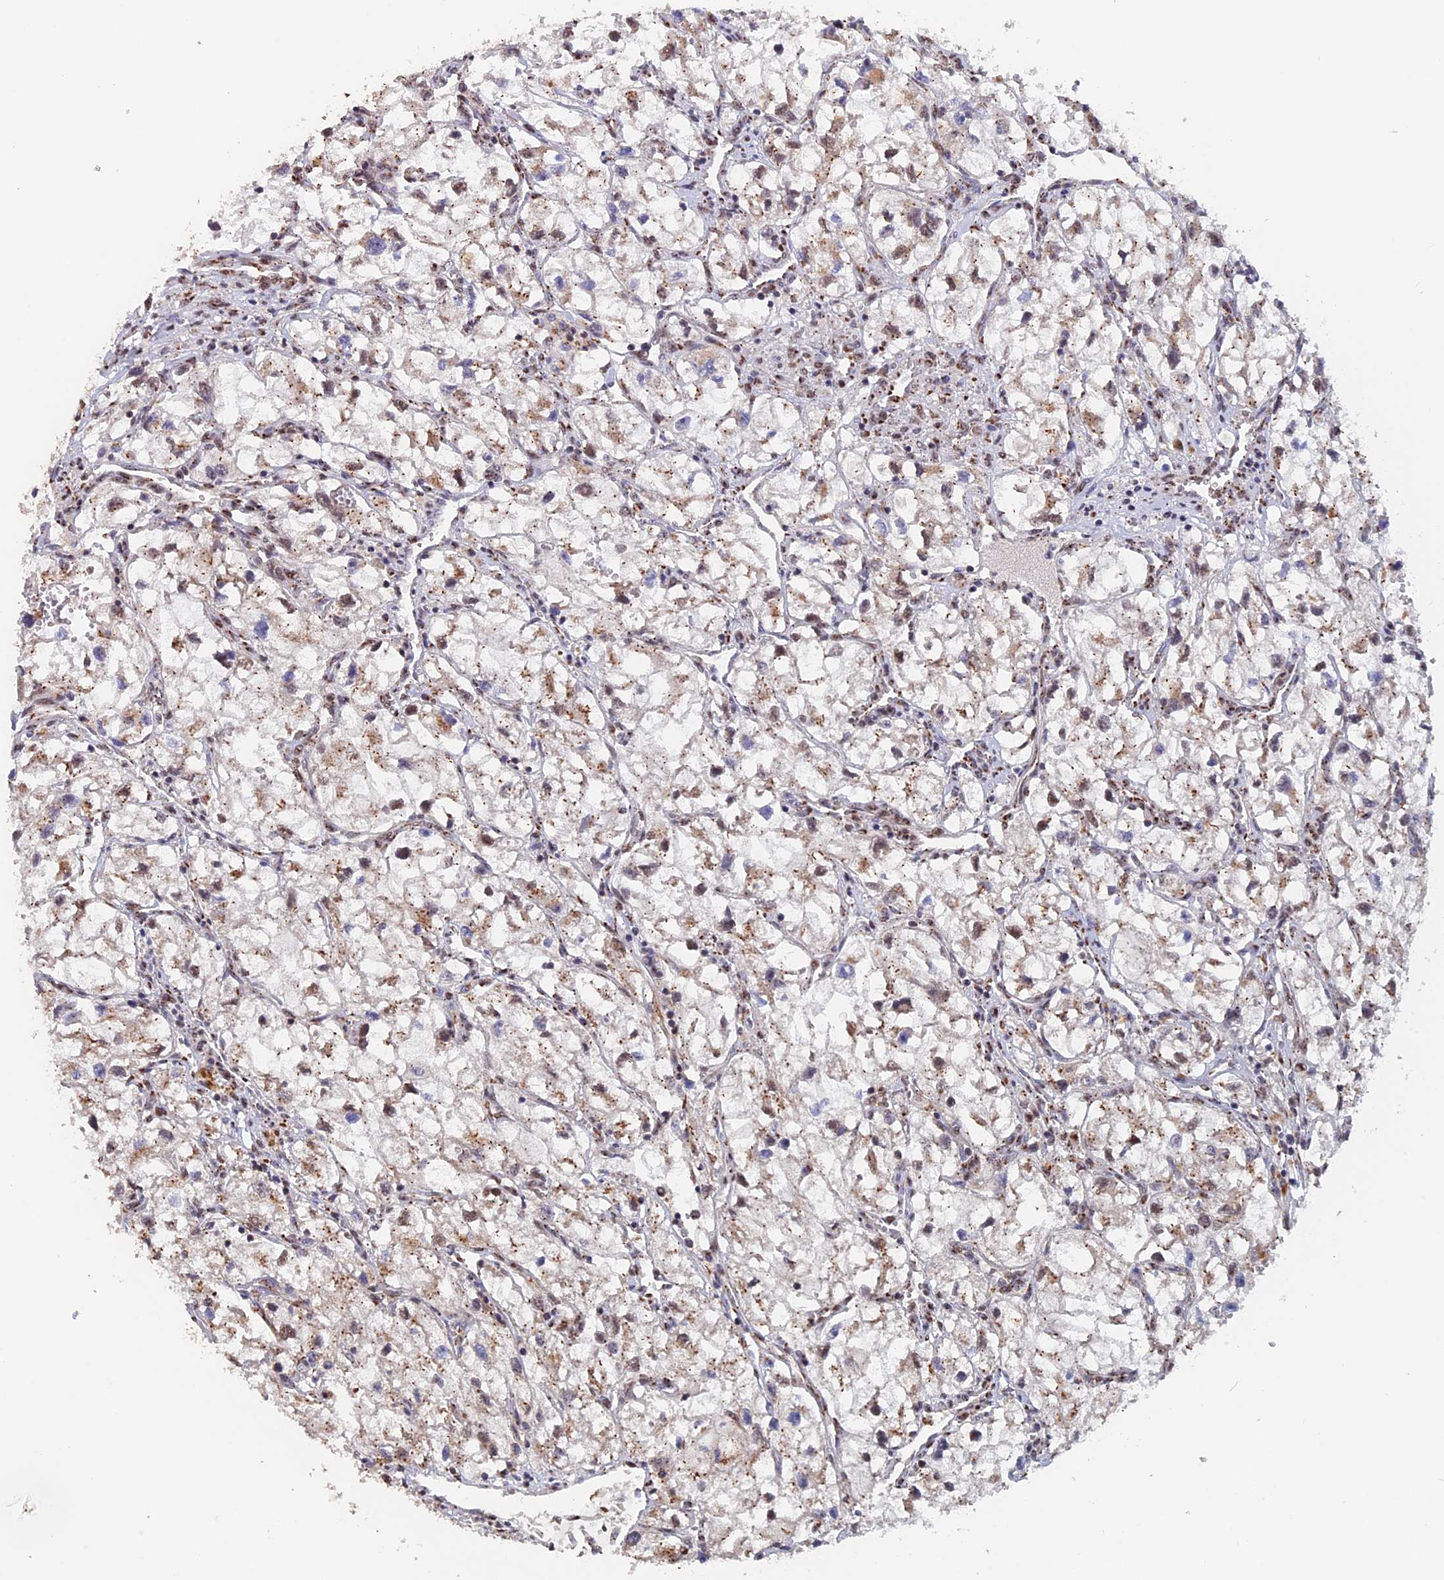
{"staining": {"intensity": "weak", "quantity": "25%-75%", "location": "cytoplasmic/membranous,nuclear"}, "tissue": "renal cancer", "cell_type": "Tumor cells", "image_type": "cancer", "snomed": [{"axis": "morphology", "description": "Adenocarcinoma, NOS"}, {"axis": "topography", "description": "Kidney"}], "caption": "Immunohistochemistry (DAB (3,3'-diaminobenzidine)) staining of human renal cancer shows weak cytoplasmic/membranous and nuclear protein expression in about 25%-75% of tumor cells. The staining was performed using DAB, with brown indicating positive protein expression. Nuclei are stained blue with hematoxylin.", "gene": "PIGQ", "patient": {"sex": "female", "age": 70}}